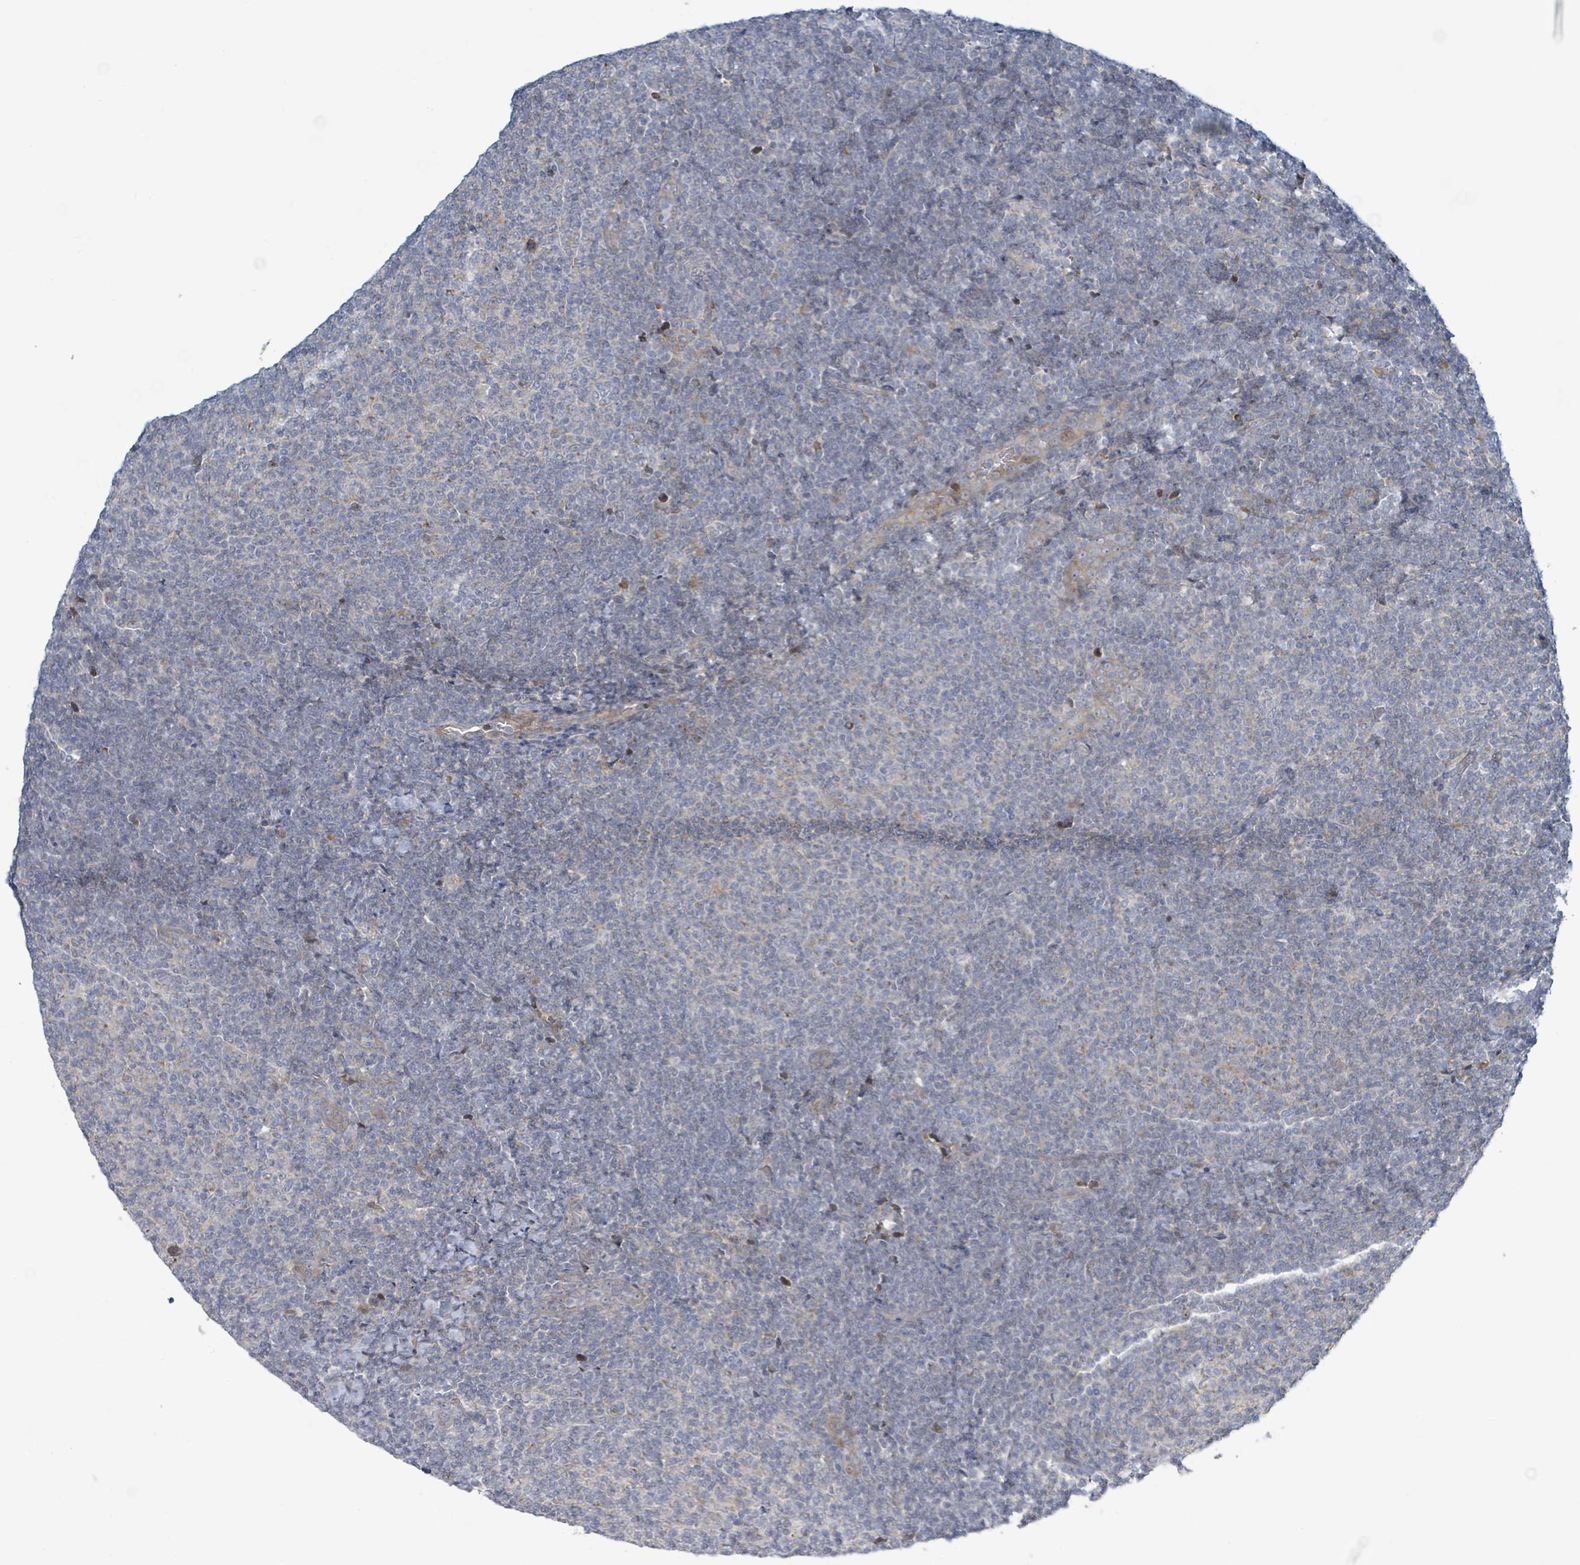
{"staining": {"intensity": "negative", "quantity": "none", "location": "none"}, "tissue": "lymphoma", "cell_type": "Tumor cells", "image_type": "cancer", "snomed": [{"axis": "morphology", "description": "Malignant lymphoma, non-Hodgkin's type, Low grade"}, {"axis": "topography", "description": "Lymph node"}], "caption": "Tumor cells are negative for brown protein staining in lymphoma.", "gene": "RPL32", "patient": {"sex": "male", "age": 66}}